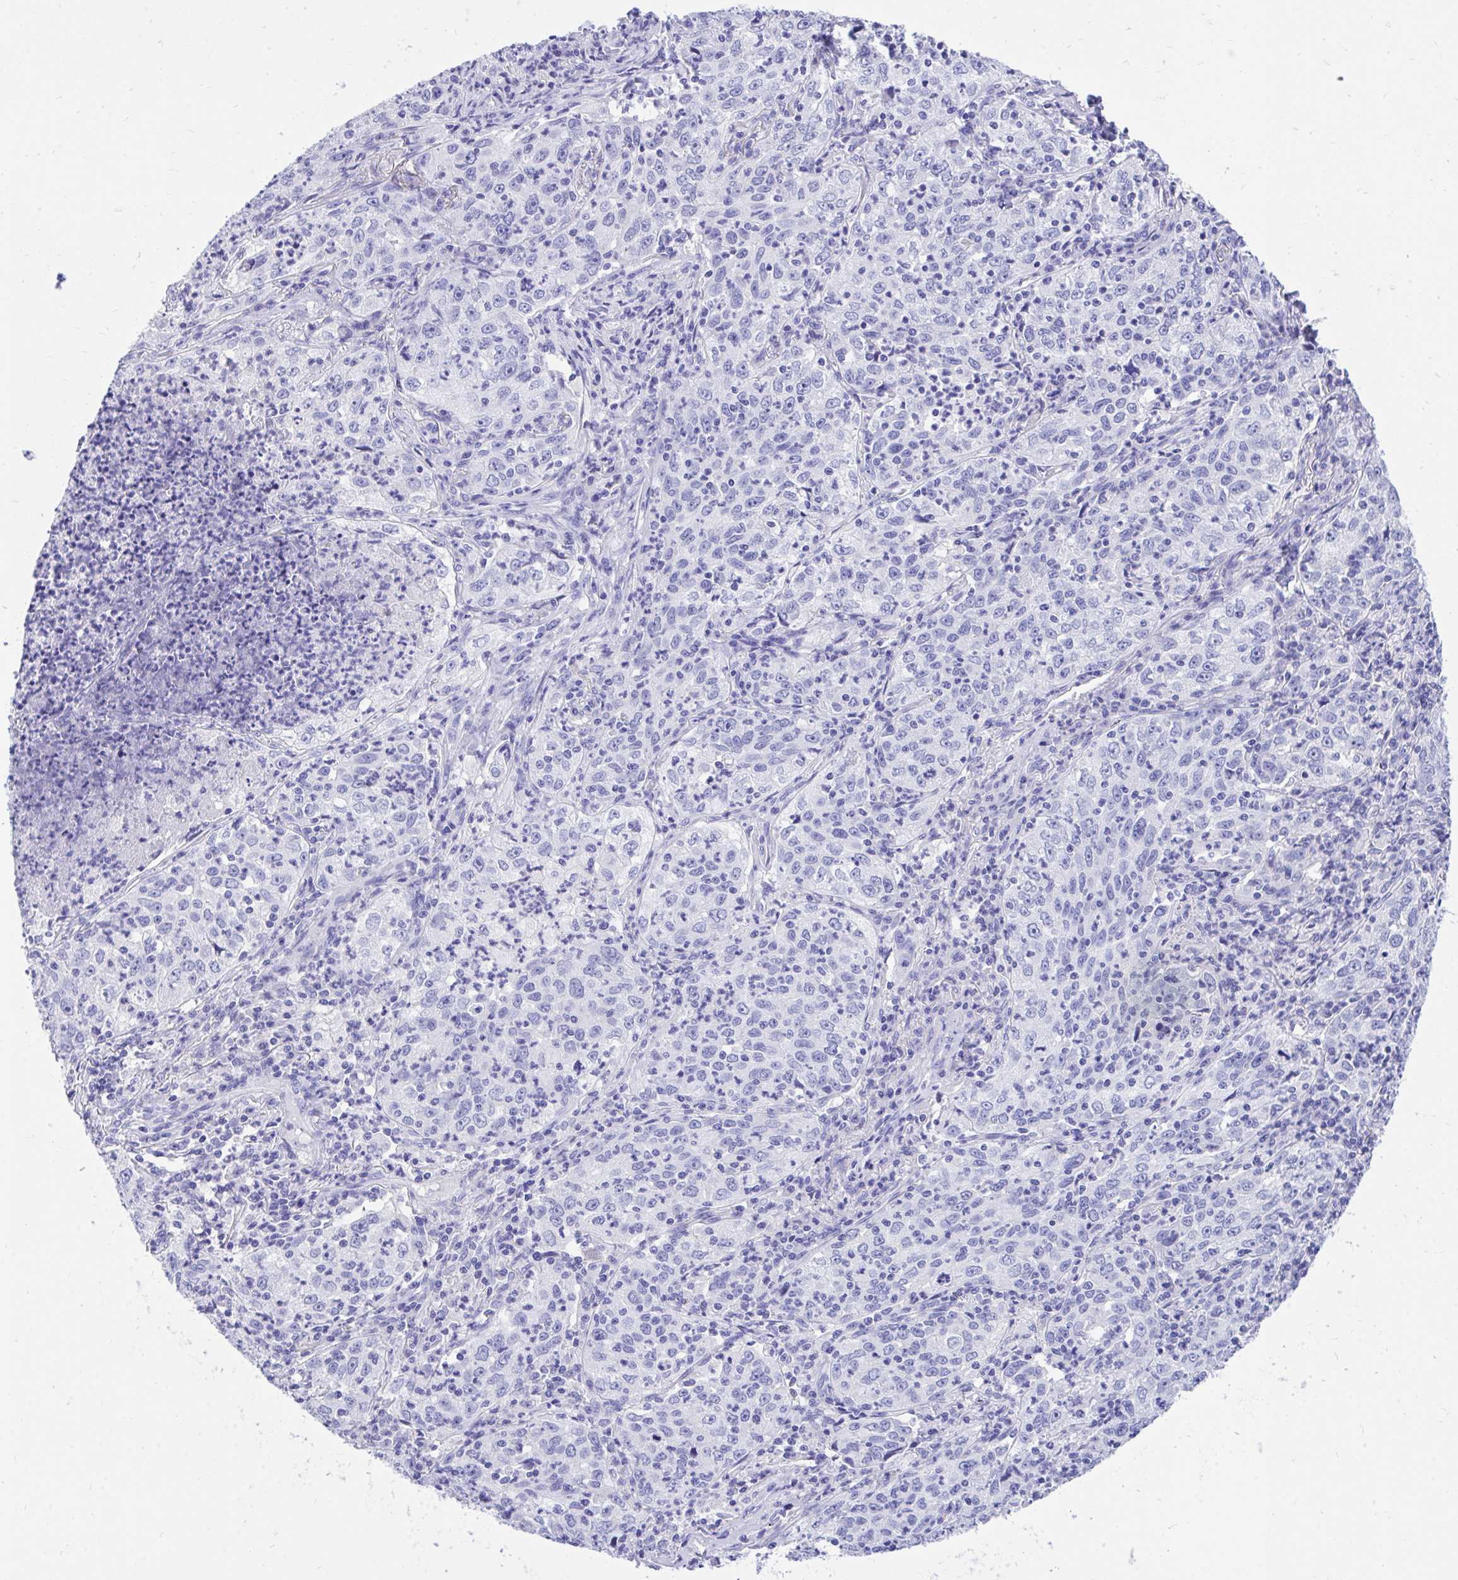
{"staining": {"intensity": "negative", "quantity": "none", "location": "none"}, "tissue": "lung cancer", "cell_type": "Tumor cells", "image_type": "cancer", "snomed": [{"axis": "morphology", "description": "Squamous cell carcinoma, NOS"}, {"axis": "topography", "description": "Lung"}], "caption": "Tumor cells are negative for brown protein staining in squamous cell carcinoma (lung).", "gene": "MON1A", "patient": {"sex": "male", "age": 71}}